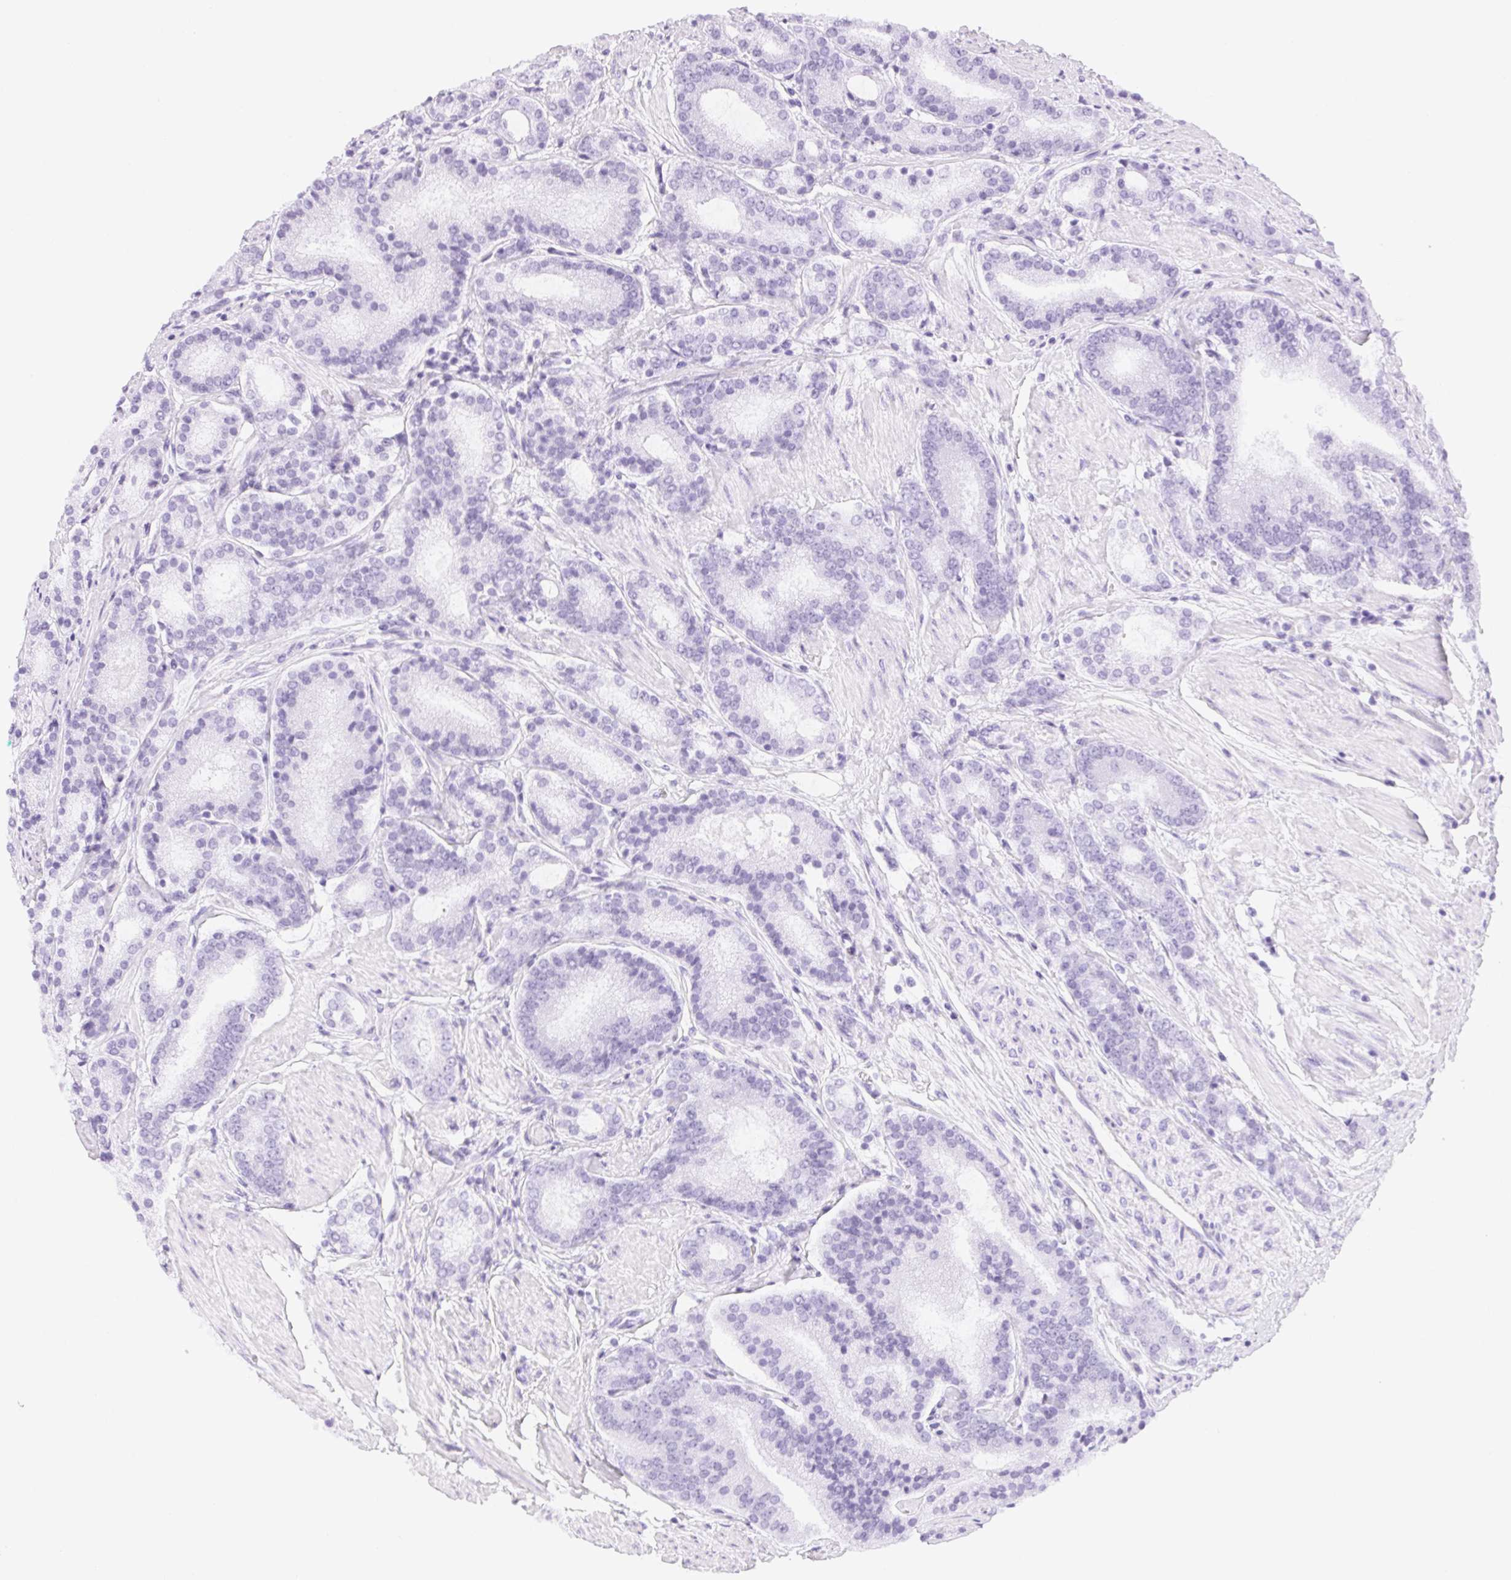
{"staining": {"intensity": "negative", "quantity": "none", "location": "none"}, "tissue": "prostate cancer", "cell_type": "Tumor cells", "image_type": "cancer", "snomed": [{"axis": "morphology", "description": "Adenocarcinoma, High grade"}, {"axis": "topography", "description": "Prostate"}], "caption": "Protein analysis of prostate cancer (adenocarcinoma (high-grade)) reveals no significant staining in tumor cells. (DAB (3,3'-diaminobenzidine) immunohistochemistry (IHC), high magnification).", "gene": "CLDN16", "patient": {"sex": "male", "age": 63}}